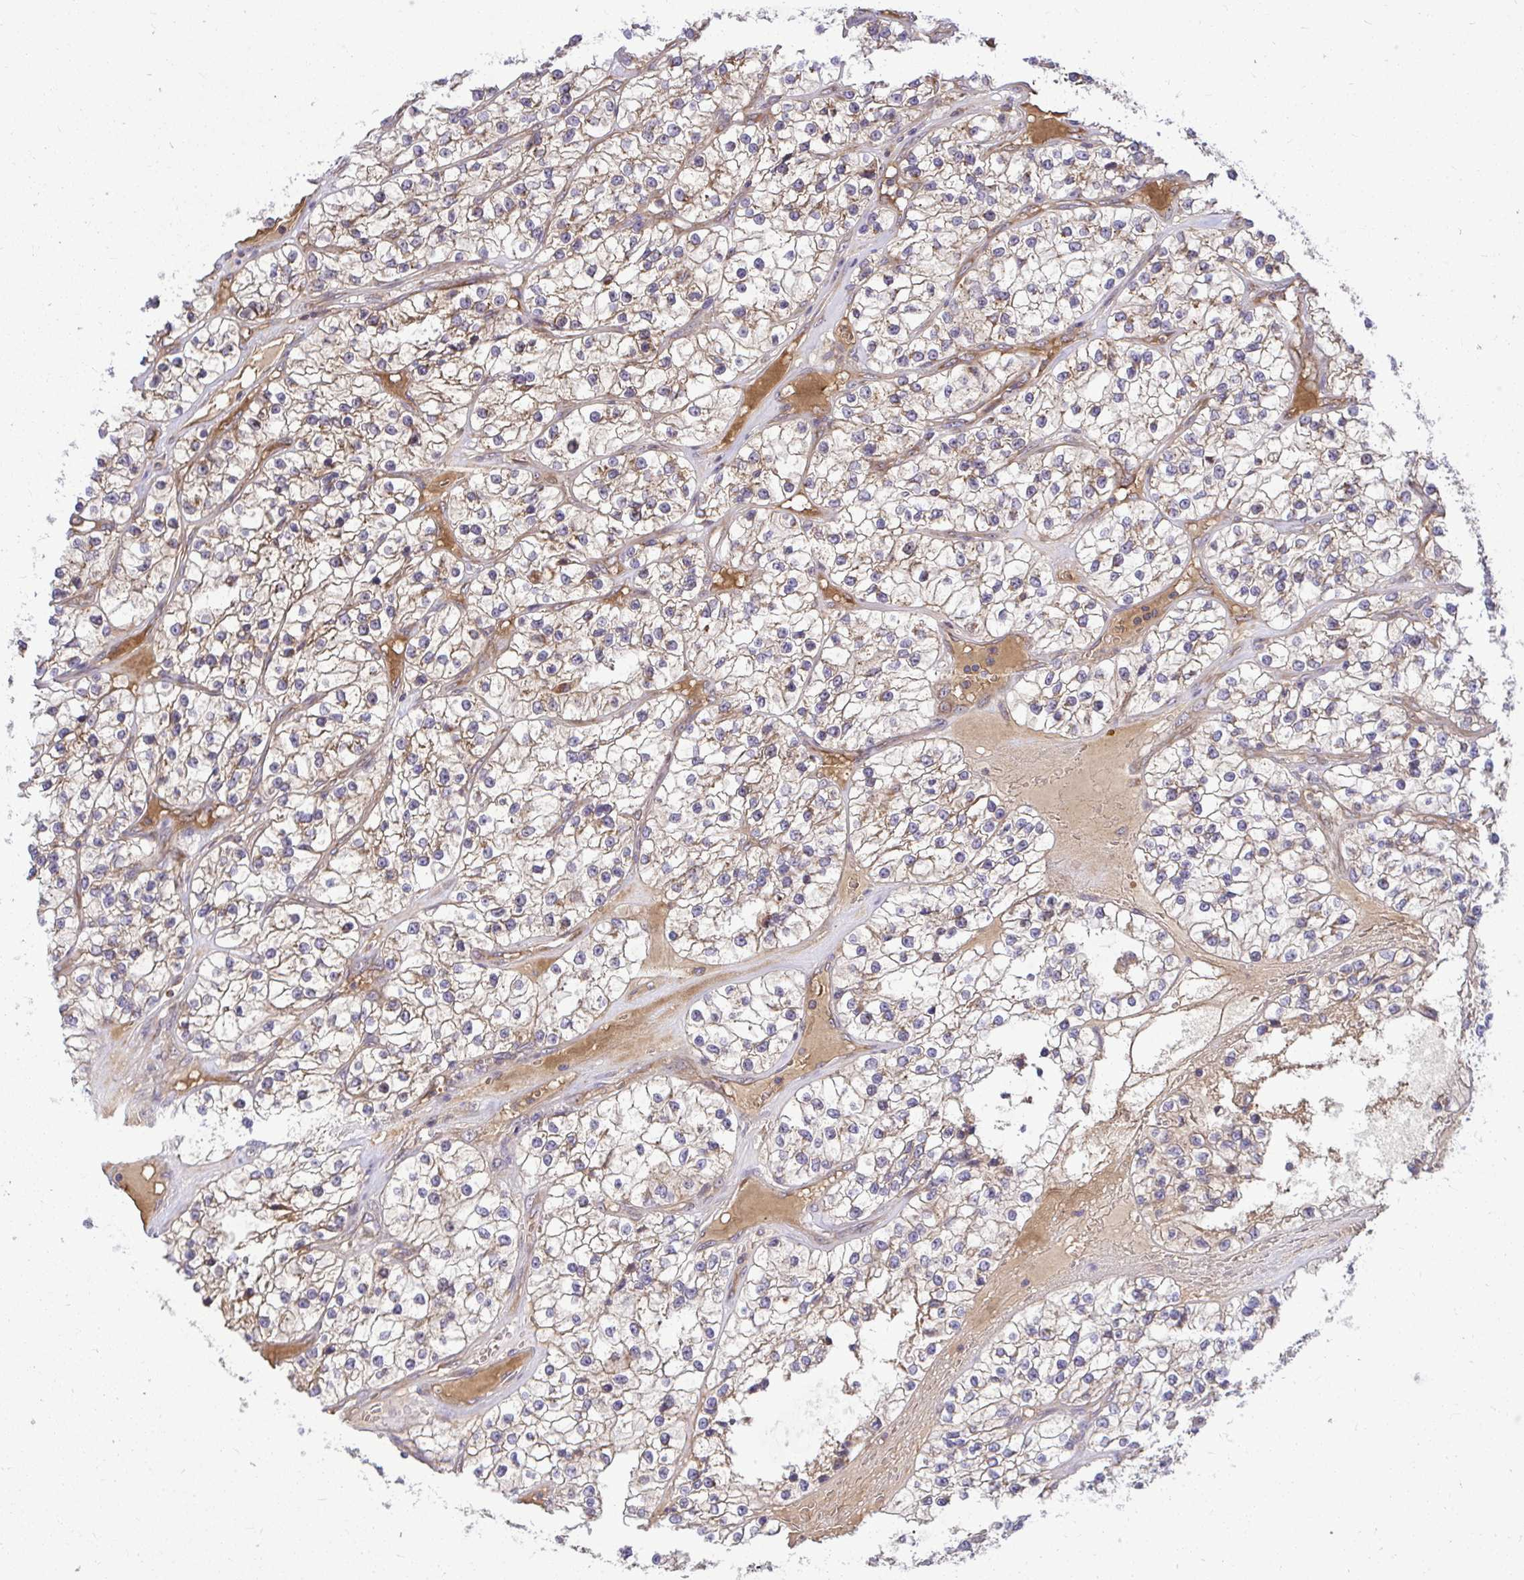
{"staining": {"intensity": "moderate", "quantity": "25%-75%", "location": "cytoplasmic/membranous"}, "tissue": "renal cancer", "cell_type": "Tumor cells", "image_type": "cancer", "snomed": [{"axis": "morphology", "description": "Adenocarcinoma, NOS"}, {"axis": "topography", "description": "Kidney"}], "caption": "There is medium levels of moderate cytoplasmic/membranous positivity in tumor cells of renal cancer (adenocarcinoma), as demonstrated by immunohistochemical staining (brown color).", "gene": "VTI1B", "patient": {"sex": "female", "age": 57}}